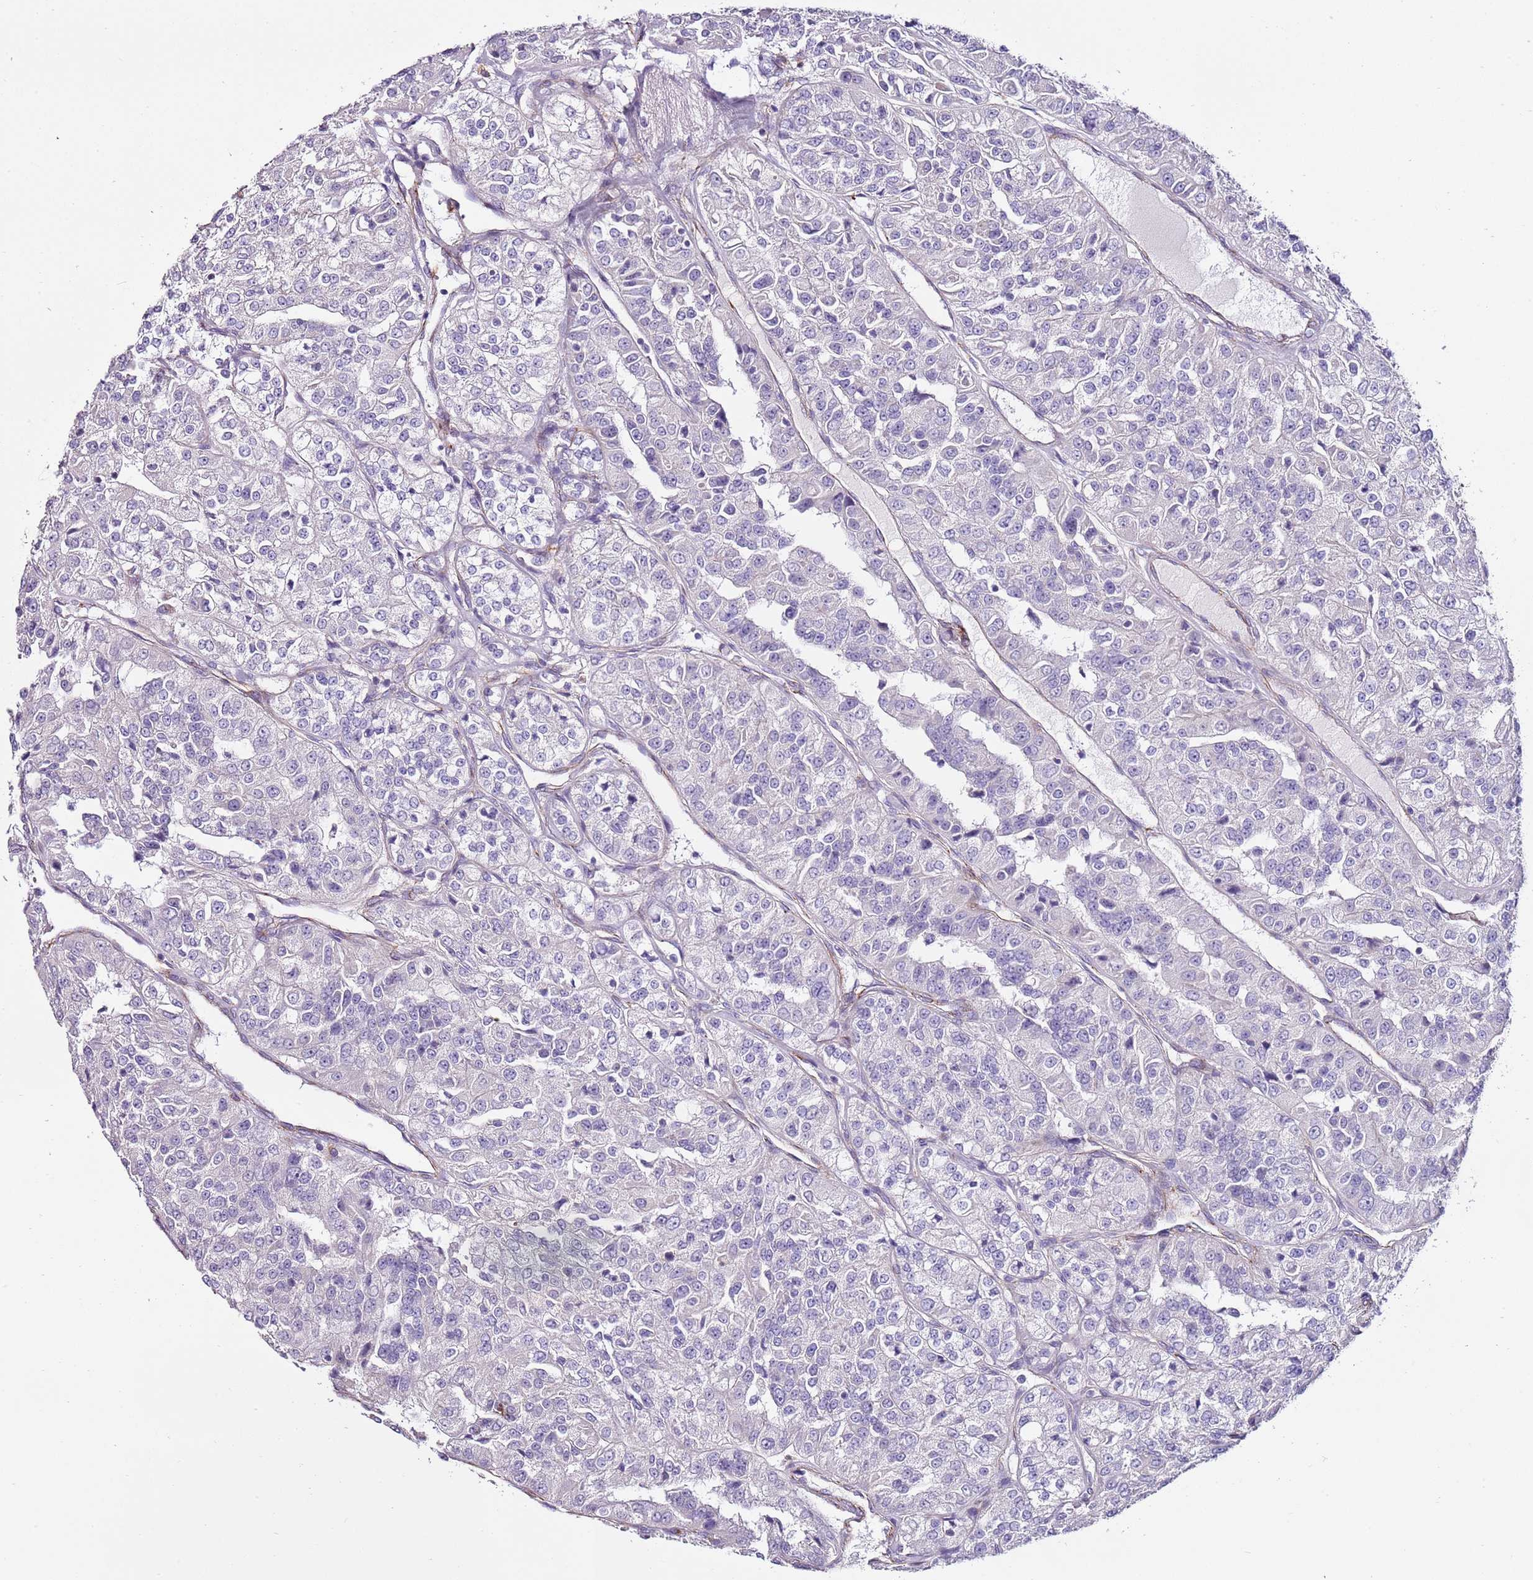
{"staining": {"intensity": "negative", "quantity": "none", "location": "none"}, "tissue": "renal cancer", "cell_type": "Tumor cells", "image_type": "cancer", "snomed": [{"axis": "morphology", "description": "Adenocarcinoma, NOS"}, {"axis": "topography", "description": "Kidney"}], "caption": "There is no significant expression in tumor cells of adenocarcinoma (renal). The staining is performed using DAB (3,3'-diaminobenzidine) brown chromogen with nuclei counter-stained in using hematoxylin.", "gene": "ZNF786", "patient": {"sex": "female", "age": 63}}